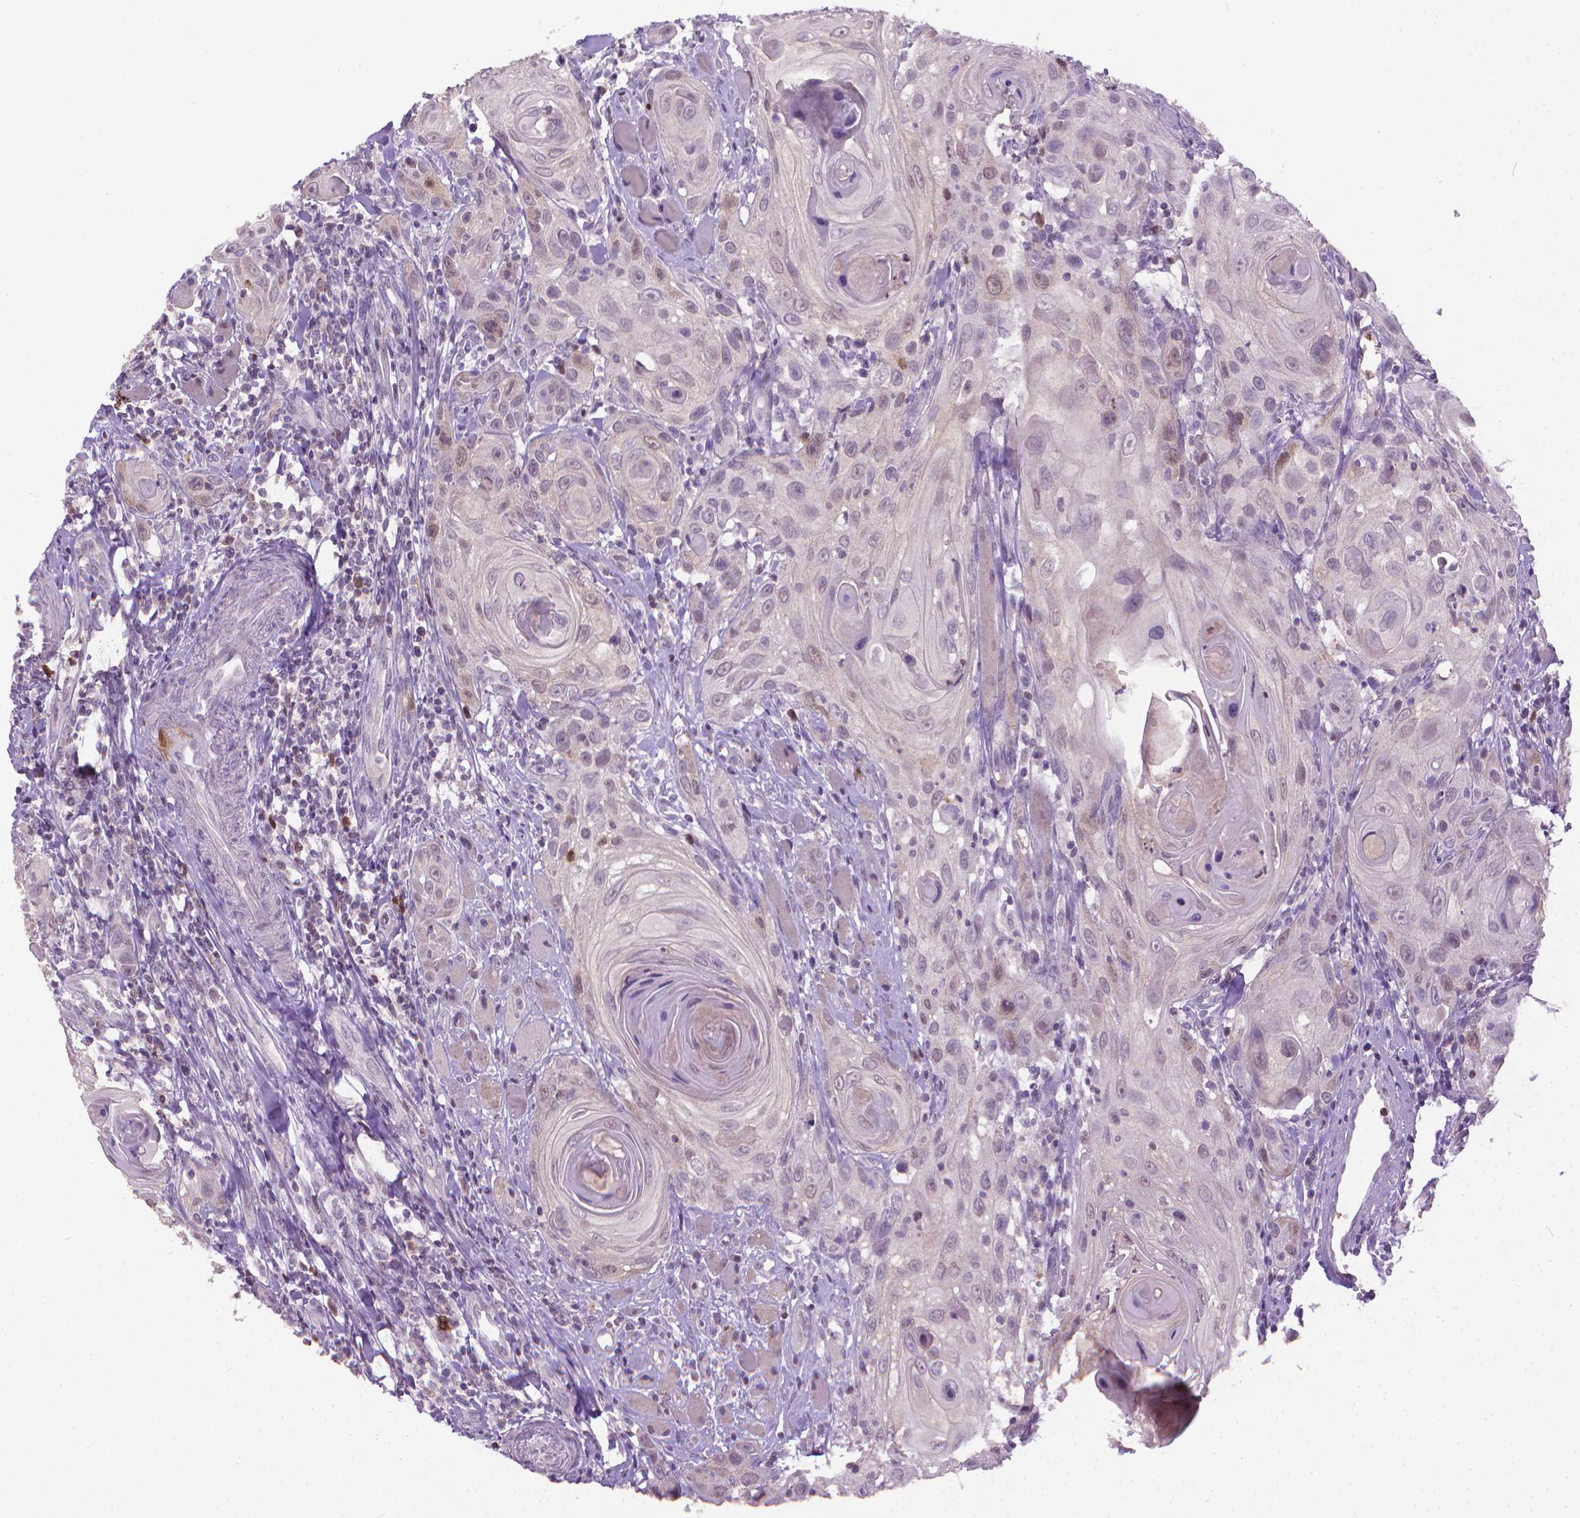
{"staining": {"intensity": "negative", "quantity": "none", "location": "none"}, "tissue": "head and neck cancer", "cell_type": "Tumor cells", "image_type": "cancer", "snomed": [{"axis": "morphology", "description": "Squamous cell carcinoma, NOS"}, {"axis": "topography", "description": "Head-Neck"}], "caption": "High magnification brightfield microscopy of head and neck cancer stained with DAB (brown) and counterstained with hematoxylin (blue): tumor cells show no significant staining. Brightfield microscopy of immunohistochemistry (IHC) stained with DAB (3,3'-diaminobenzidine) (brown) and hematoxylin (blue), captured at high magnification.", "gene": "CDKN2D", "patient": {"sex": "female", "age": 80}}